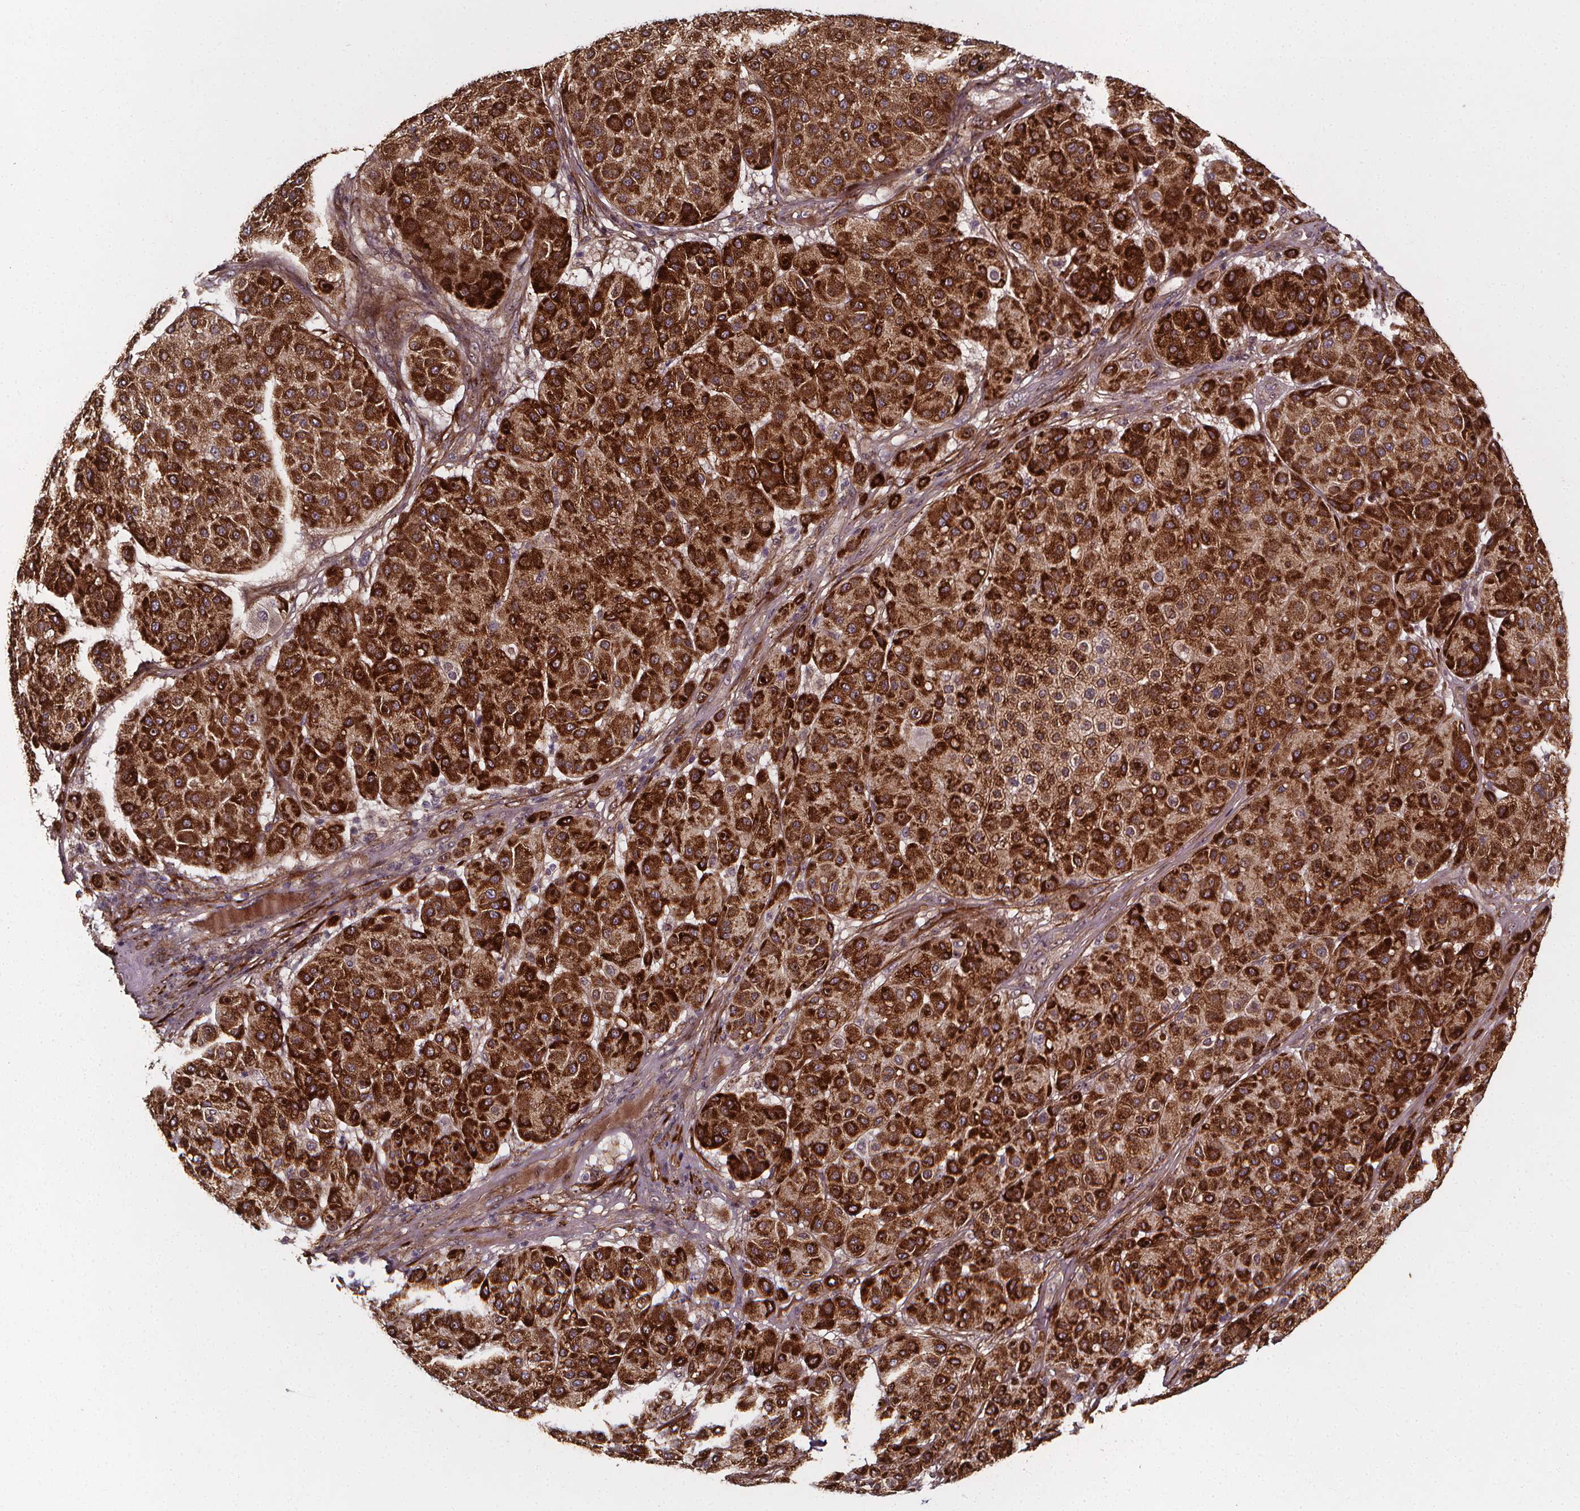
{"staining": {"intensity": "strong", "quantity": ">75%", "location": "cytoplasmic/membranous"}, "tissue": "melanoma", "cell_type": "Tumor cells", "image_type": "cancer", "snomed": [{"axis": "morphology", "description": "Malignant melanoma, Metastatic site"}, {"axis": "topography", "description": "Smooth muscle"}], "caption": "Brown immunohistochemical staining in malignant melanoma (metastatic site) reveals strong cytoplasmic/membranous staining in approximately >75% of tumor cells. (Stains: DAB (3,3'-diaminobenzidine) in brown, nuclei in blue, Microscopy: brightfield microscopy at high magnification).", "gene": "AEBP1", "patient": {"sex": "male", "age": 41}}